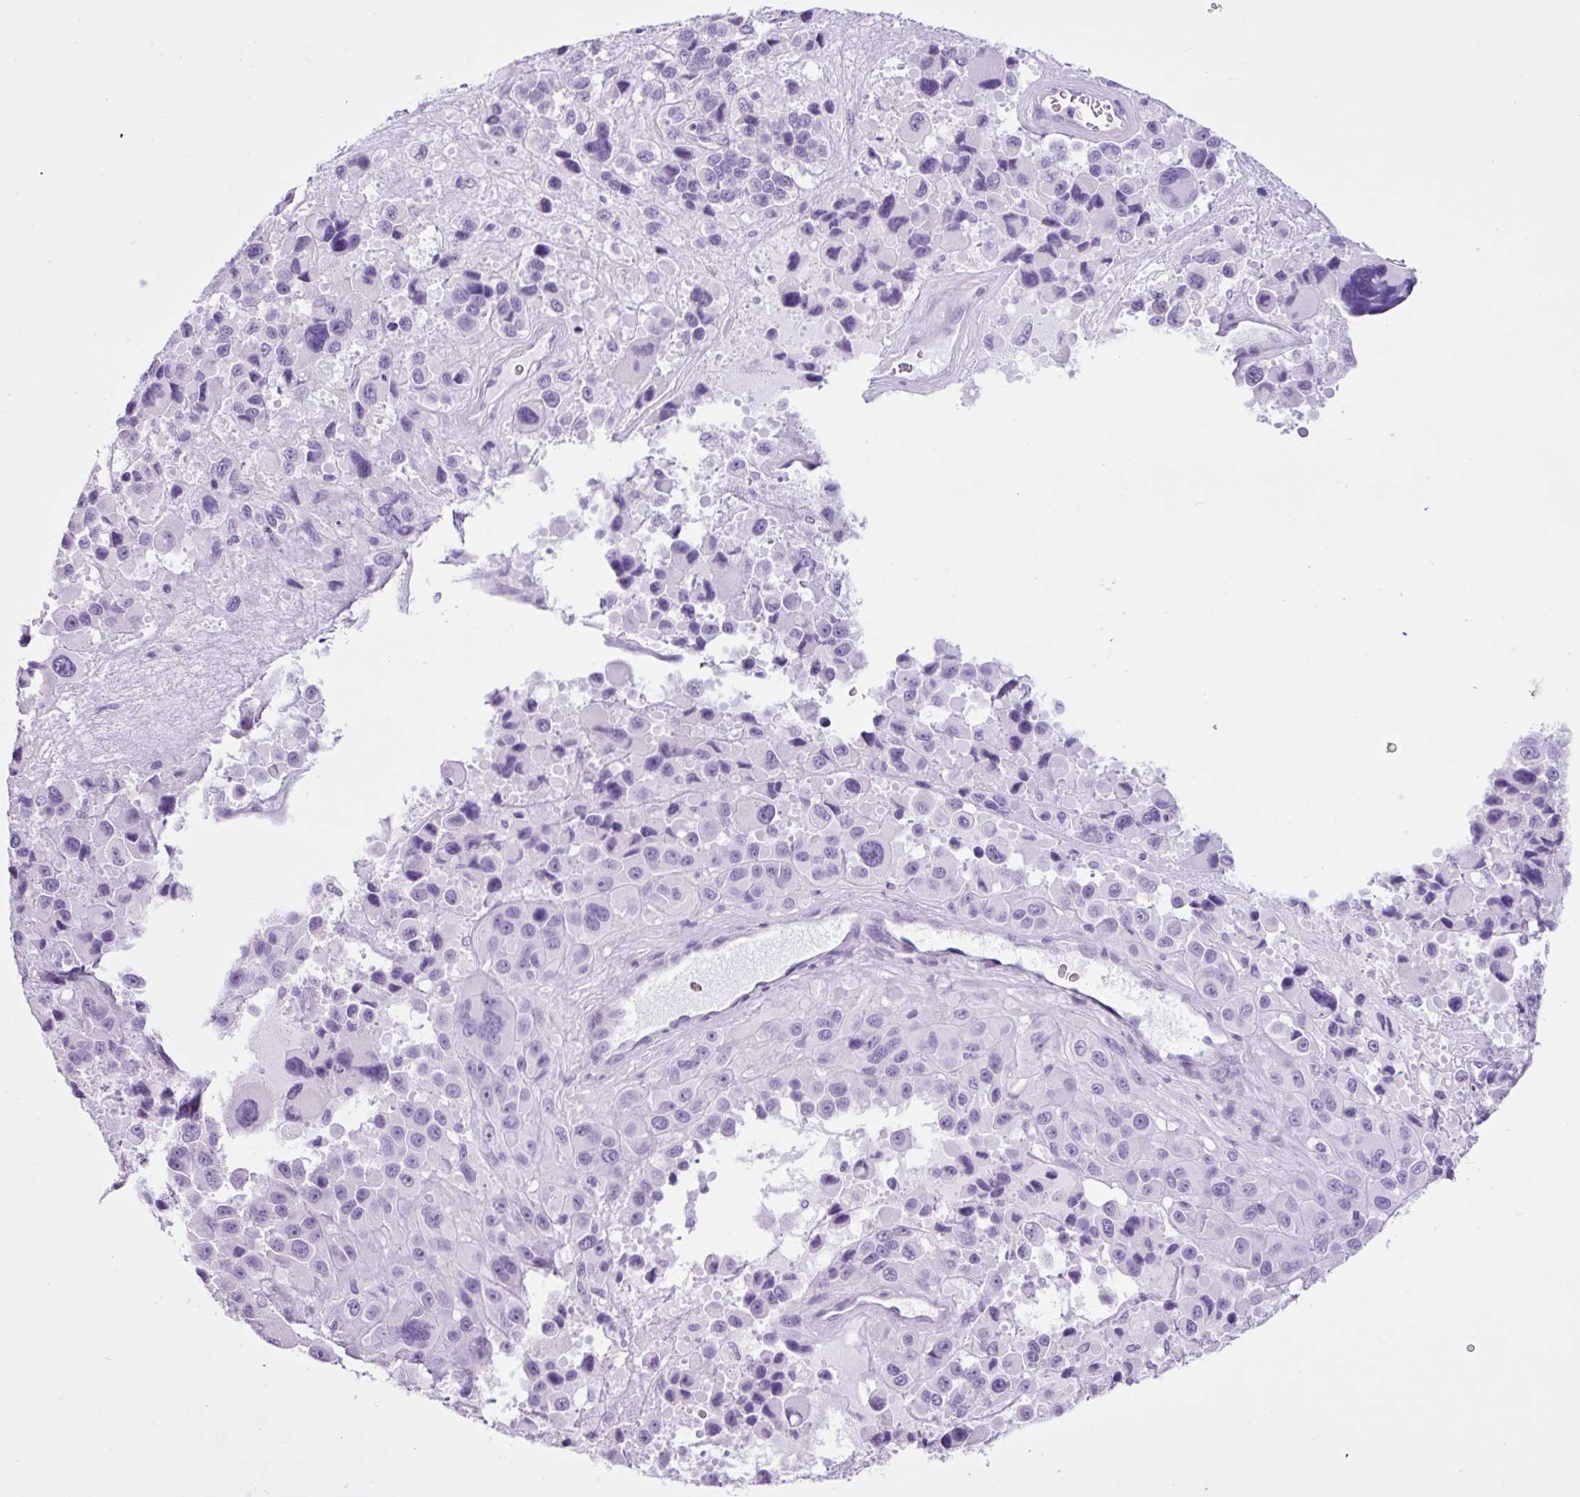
{"staining": {"intensity": "negative", "quantity": "none", "location": "none"}, "tissue": "melanoma", "cell_type": "Tumor cells", "image_type": "cancer", "snomed": [{"axis": "morphology", "description": "Malignant melanoma, Metastatic site"}, {"axis": "topography", "description": "Lymph node"}], "caption": "IHC of malignant melanoma (metastatic site) shows no positivity in tumor cells.", "gene": "PGR", "patient": {"sex": "female", "age": 65}}